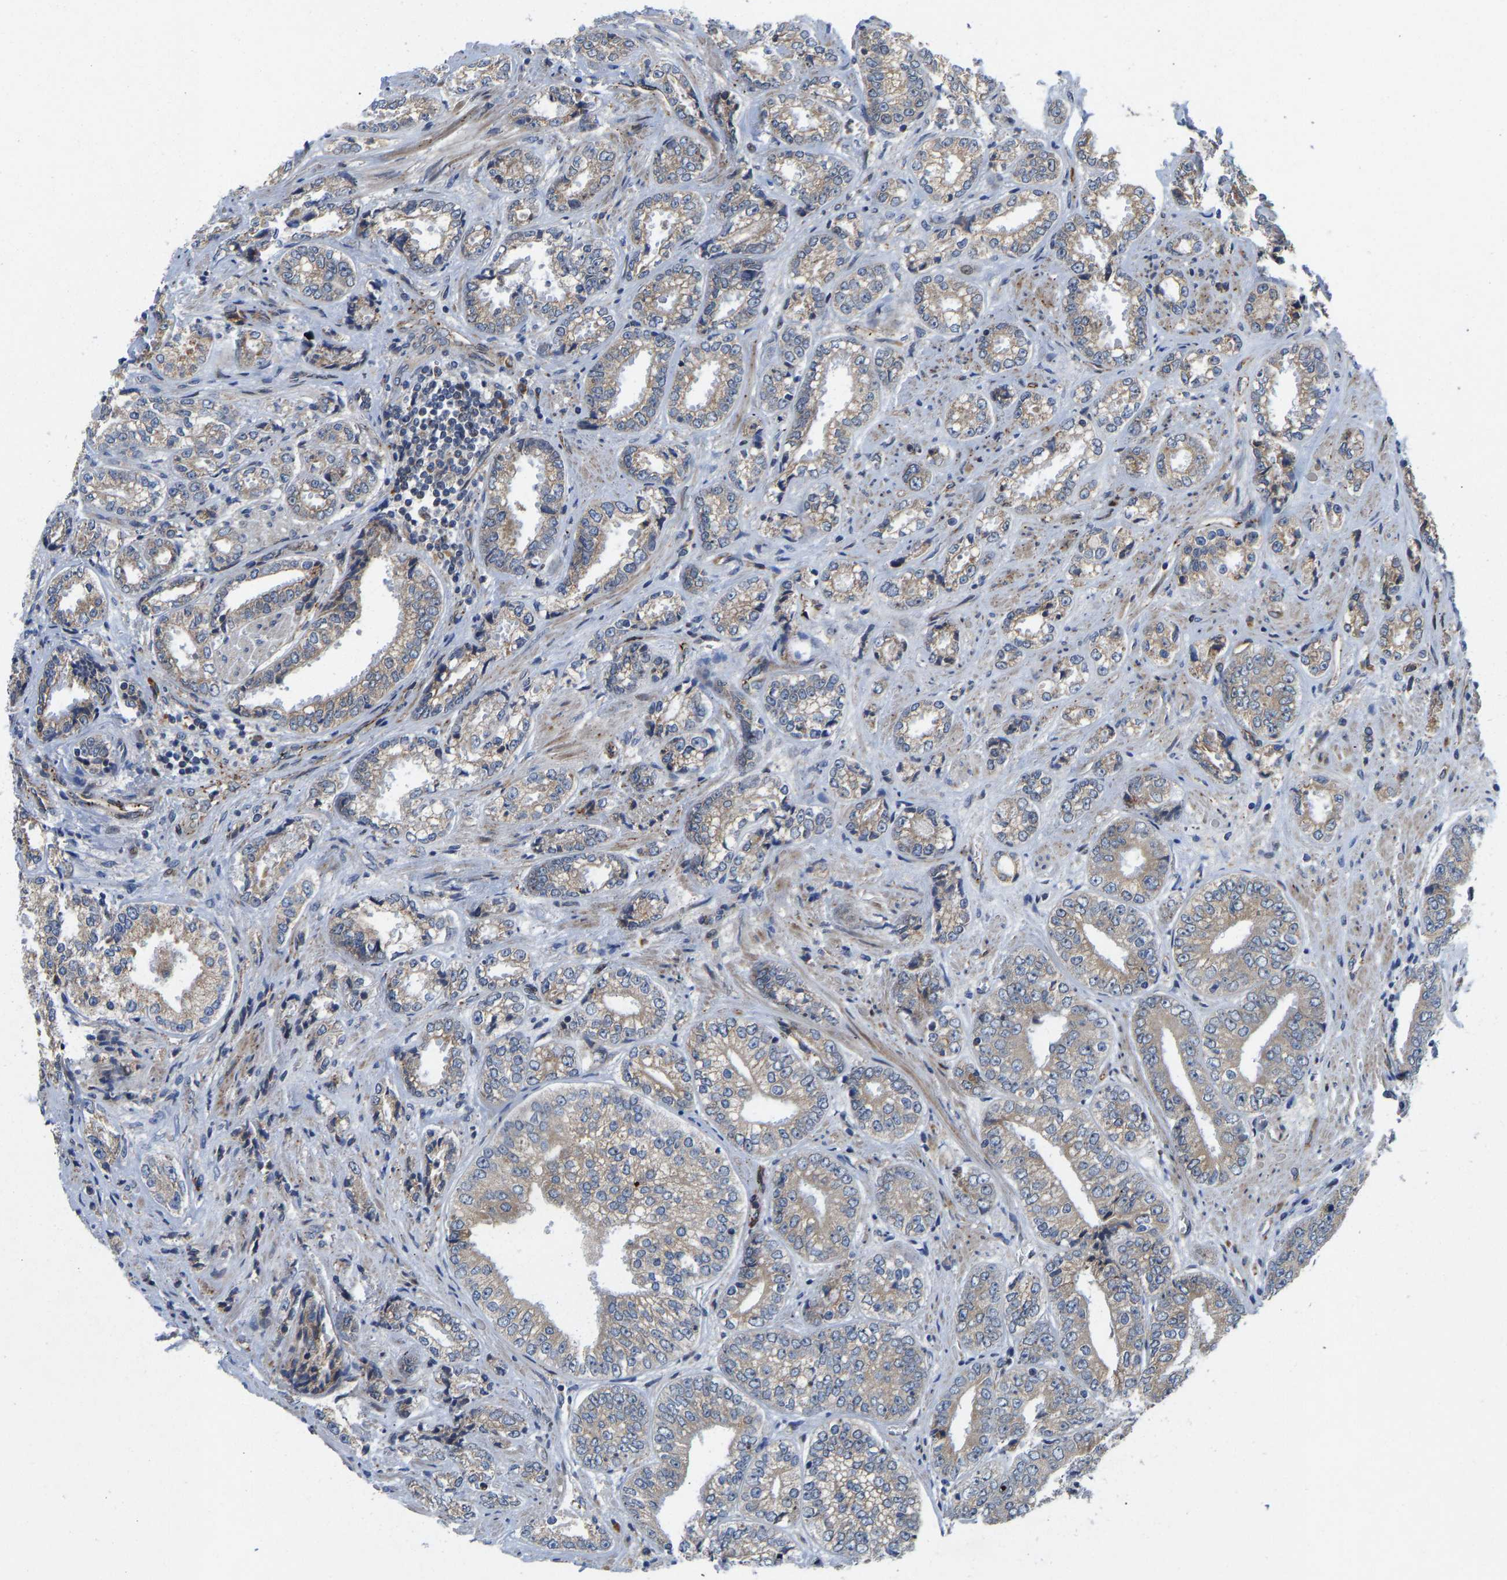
{"staining": {"intensity": "weak", "quantity": ">75%", "location": "cytoplasmic/membranous"}, "tissue": "prostate cancer", "cell_type": "Tumor cells", "image_type": "cancer", "snomed": [{"axis": "morphology", "description": "Adenocarcinoma, High grade"}, {"axis": "topography", "description": "Prostate"}], "caption": "Prostate cancer tissue reveals weak cytoplasmic/membranous staining in approximately >75% of tumor cells, visualized by immunohistochemistry.", "gene": "TMEM38B", "patient": {"sex": "male", "age": 61}}